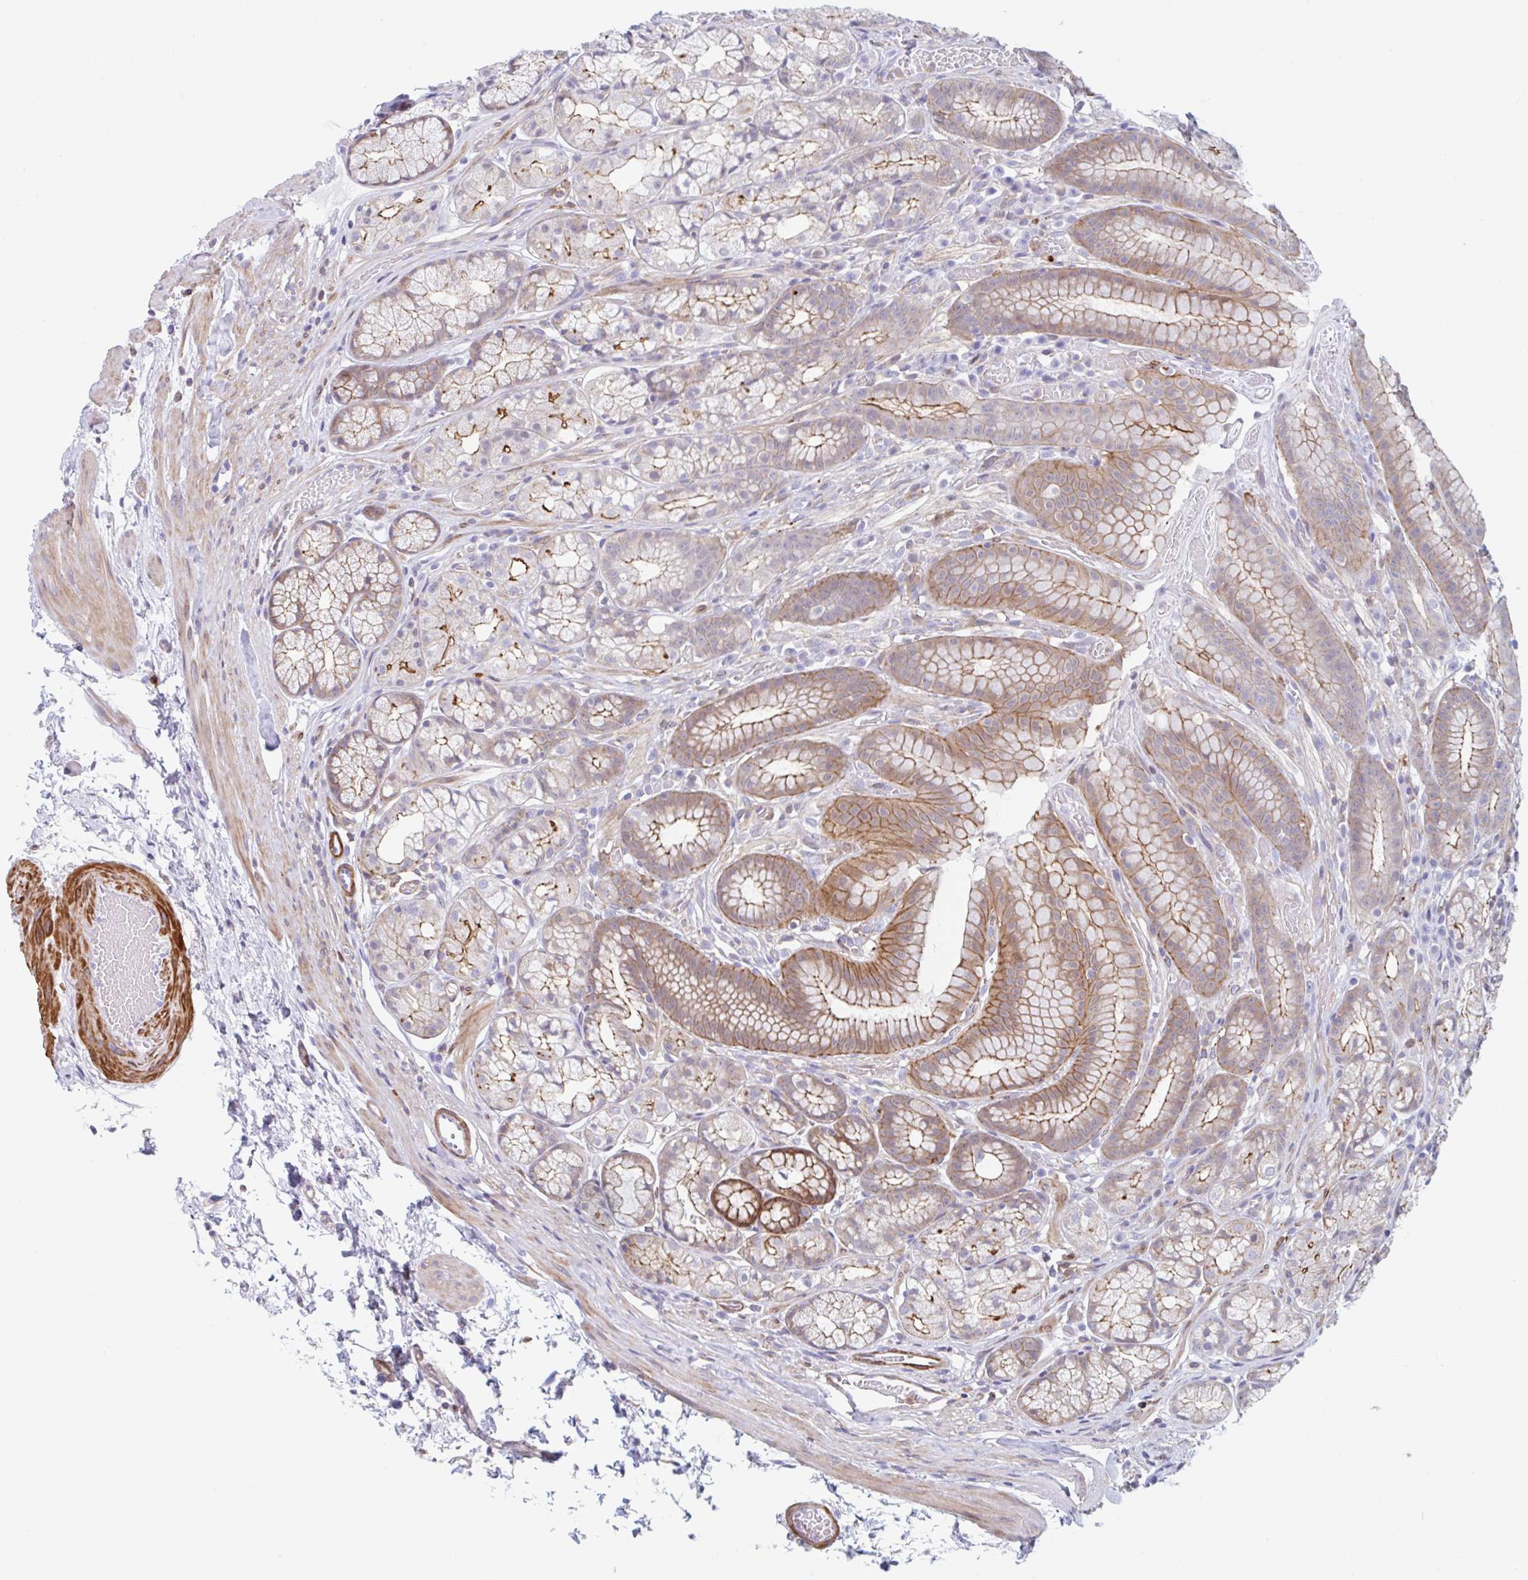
{"staining": {"intensity": "moderate", "quantity": ">75%", "location": "cytoplasmic/membranous"}, "tissue": "stomach", "cell_type": "Glandular cells", "image_type": "normal", "snomed": [{"axis": "morphology", "description": "Normal tissue, NOS"}, {"axis": "topography", "description": "Smooth muscle"}, {"axis": "topography", "description": "Stomach"}], "caption": "Brown immunohistochemical staining in normal stomach reveals moderate cytoplasmic/membranous expression in about >75% of glandular cells.", "gene": "EFHD1", "patient": {"sex": "male", "age": 70}}